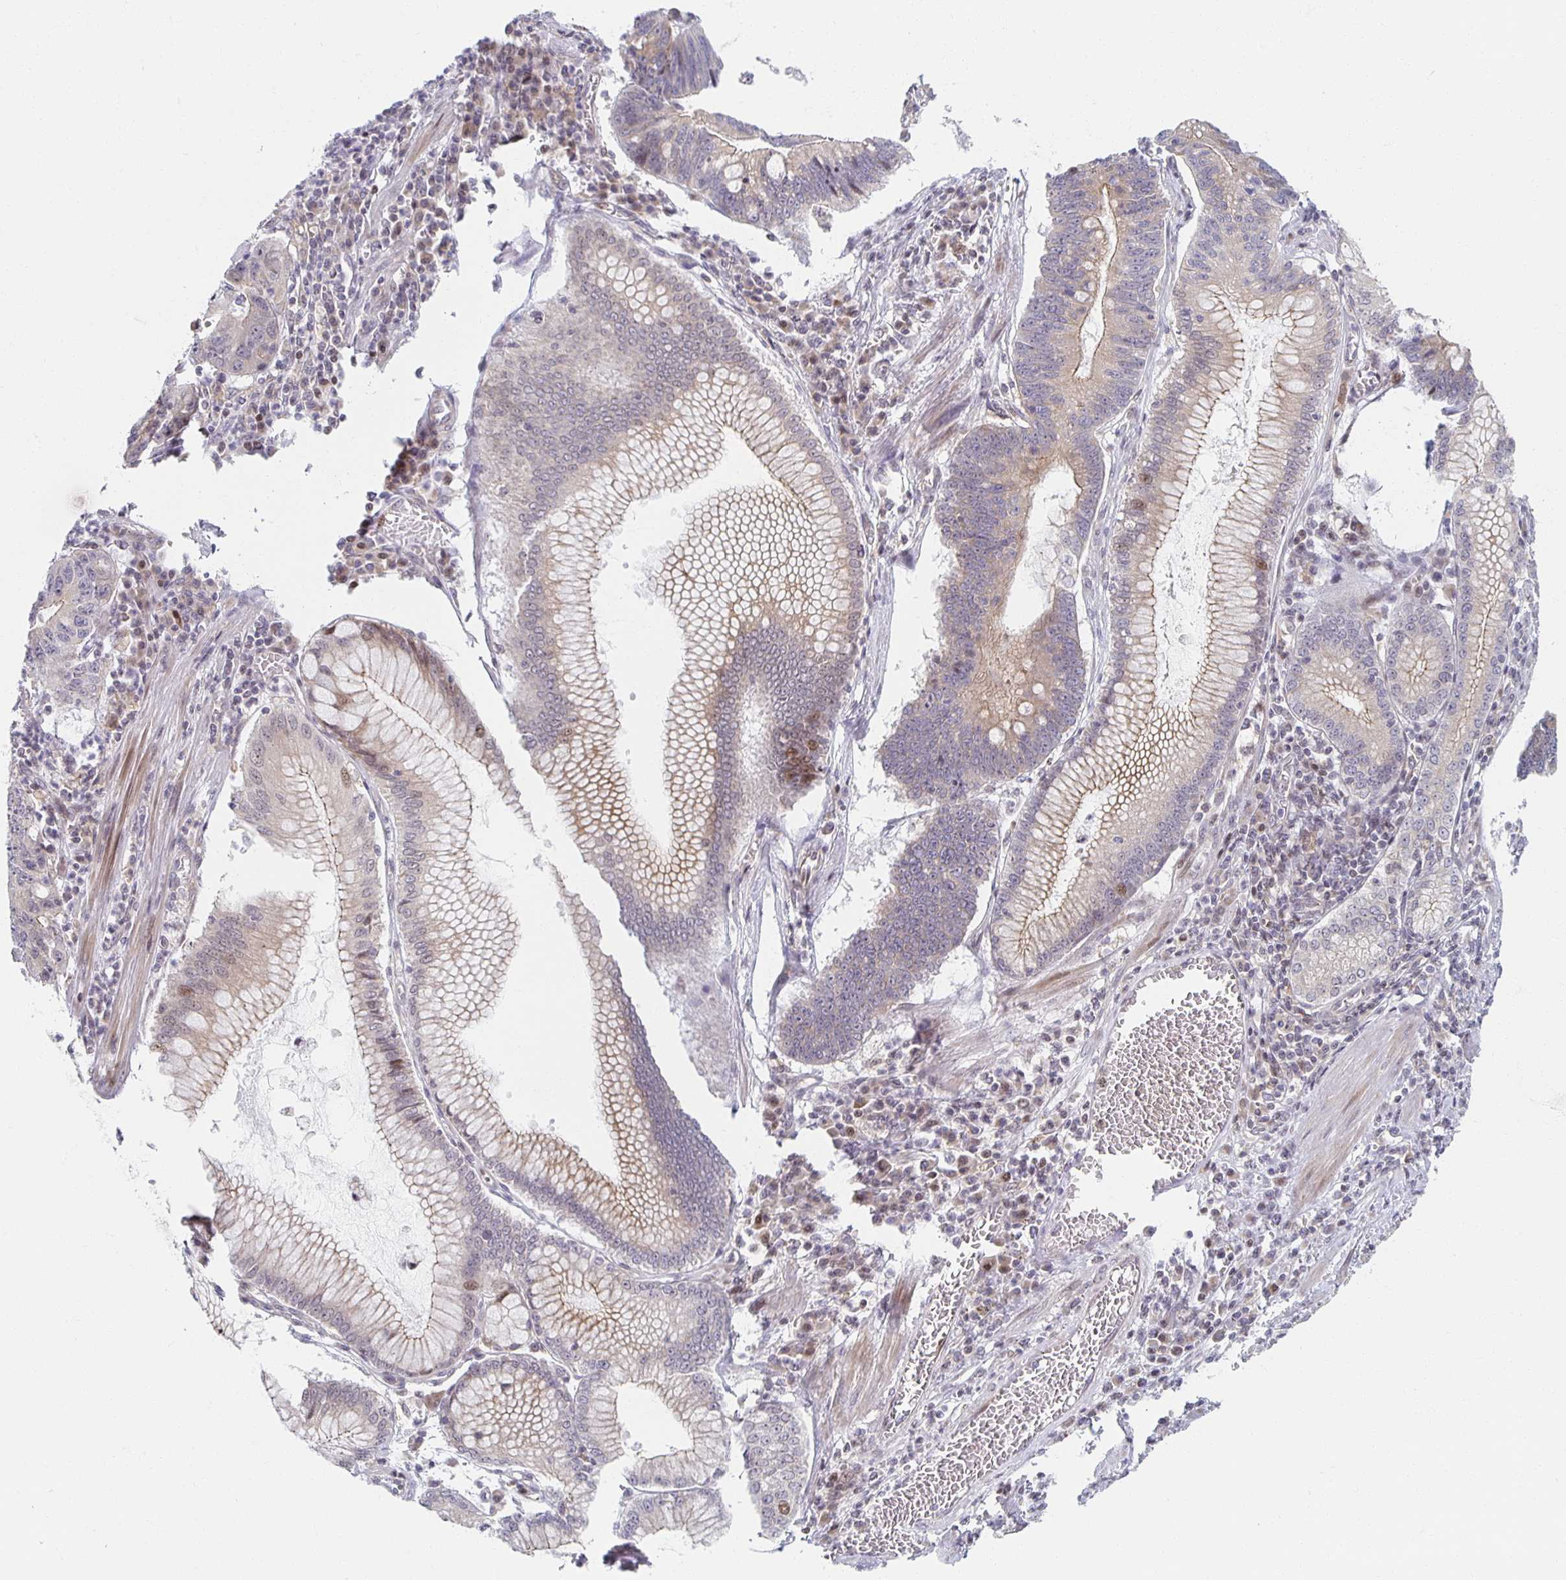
{"staining": {"intensity": "weak", "quantity": "25%-75%", "location": "cytoplasmic/membranous"}, "tissue": "stomach cancer", "cell_type": "Tumor cells", "image_type": "cancer", "snomed": [{"axis": "morphology", "description": "Adenocarcinoma, NOS"}, {"axis": "topography", "description": "Stomach"}], "caption": "Weak cytoplasmic/membranous protein staining is appreciated in about 25%-75% of tumor cells in stomach adenocarcinoma.", "gene": "HCFC1R1", "patient": {"sex": "male", "age": 59}}